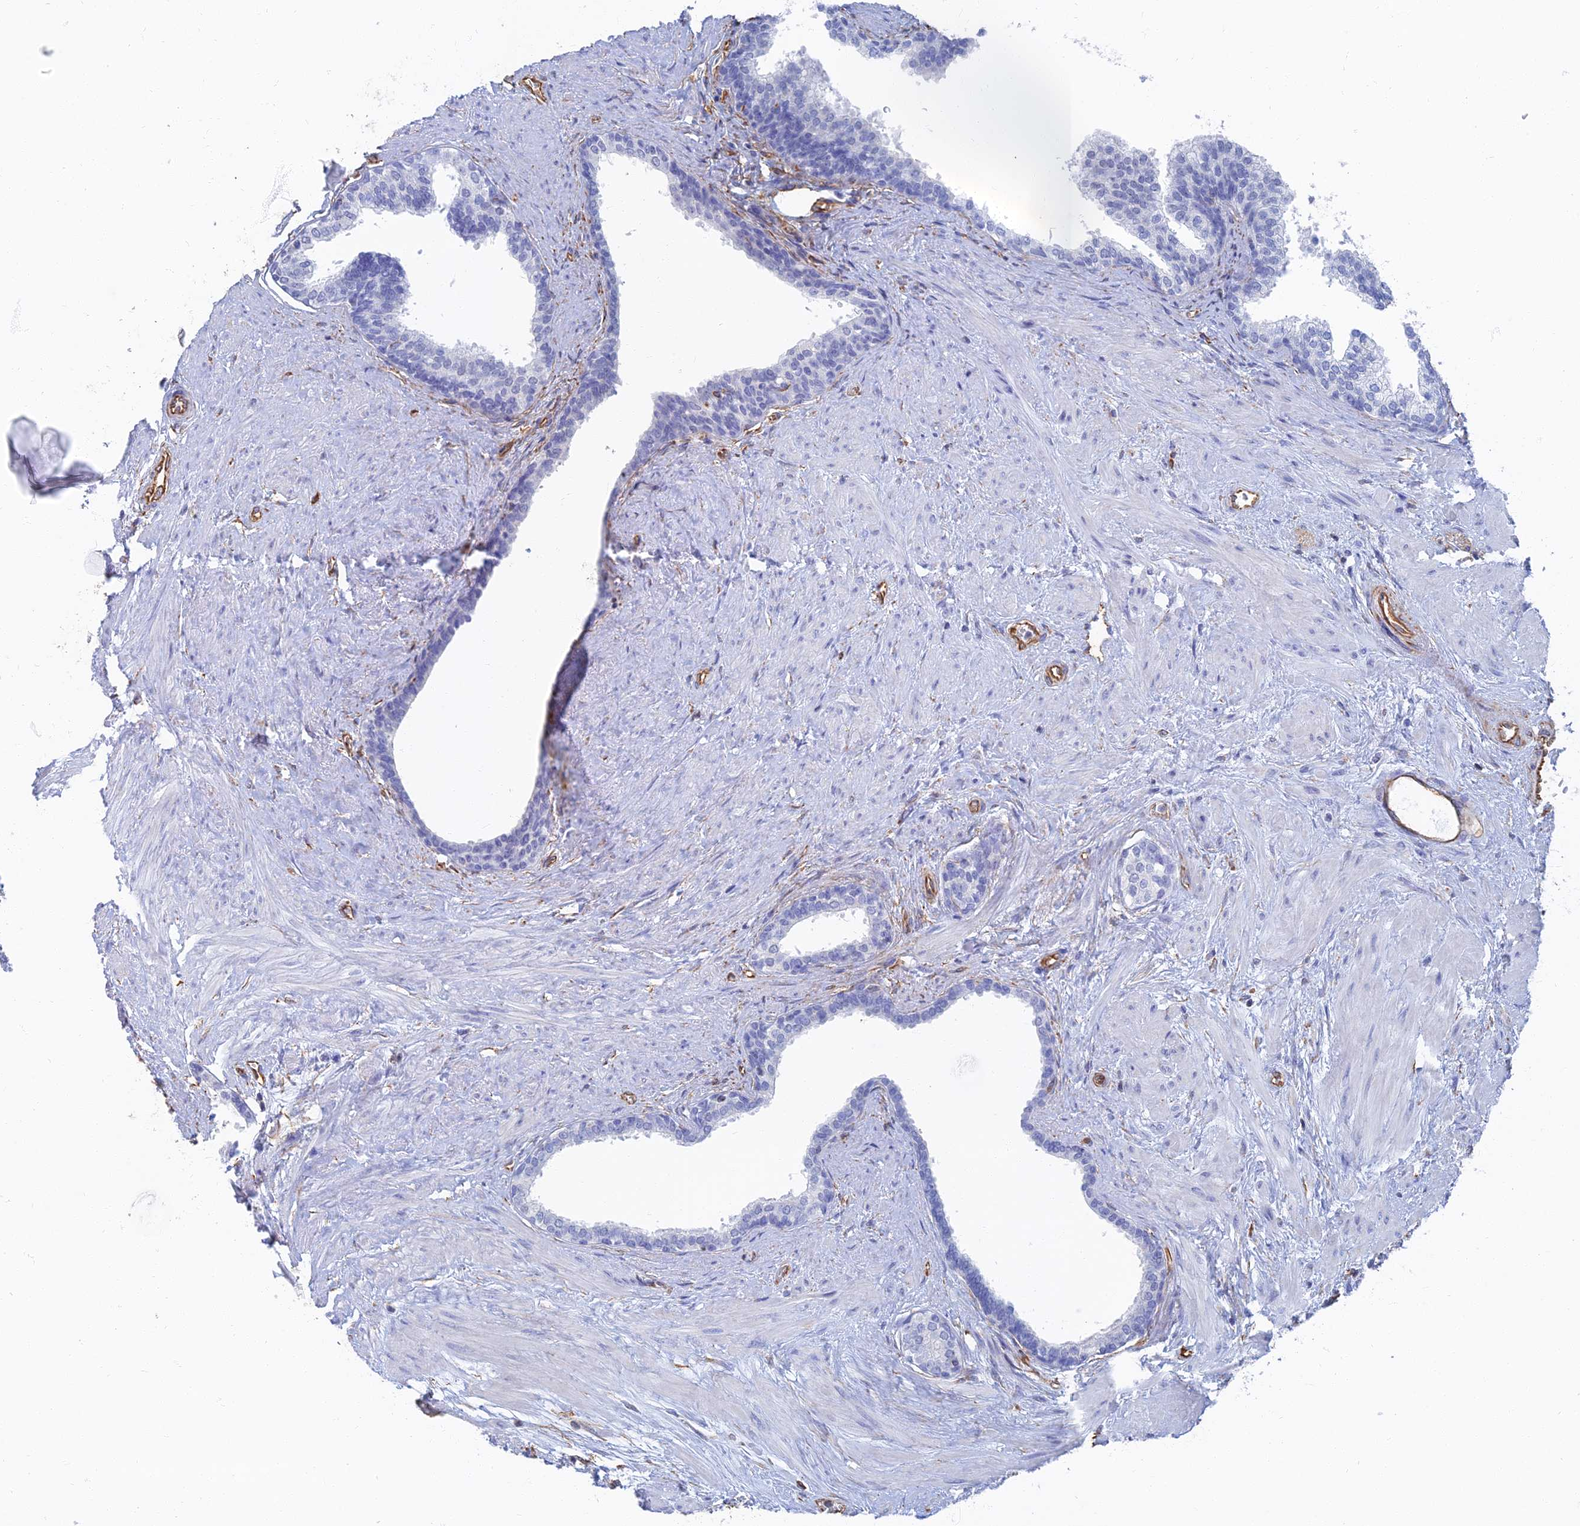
{"staining": {"intensity": "negative", "quantity": "none", "location": "none"}, "tissue": "prostate", "cell_type": "Glandular cells", "image_type": "normal", "snomed": [{"axis": "morphology", "description": "Normal tissue, NOS"}, {"axis": "topography", "description": "Prostate"}], "caption": "The histopathology image reveals no staining of glandular cells in benign prostate. Brightfield microscopy of immunohistochemistry stained with DAB (brown) and hematoxylin (blue), captured at high magnification.", "gene": "RMC1", "patient": {"sex": "male", "age": 57}}